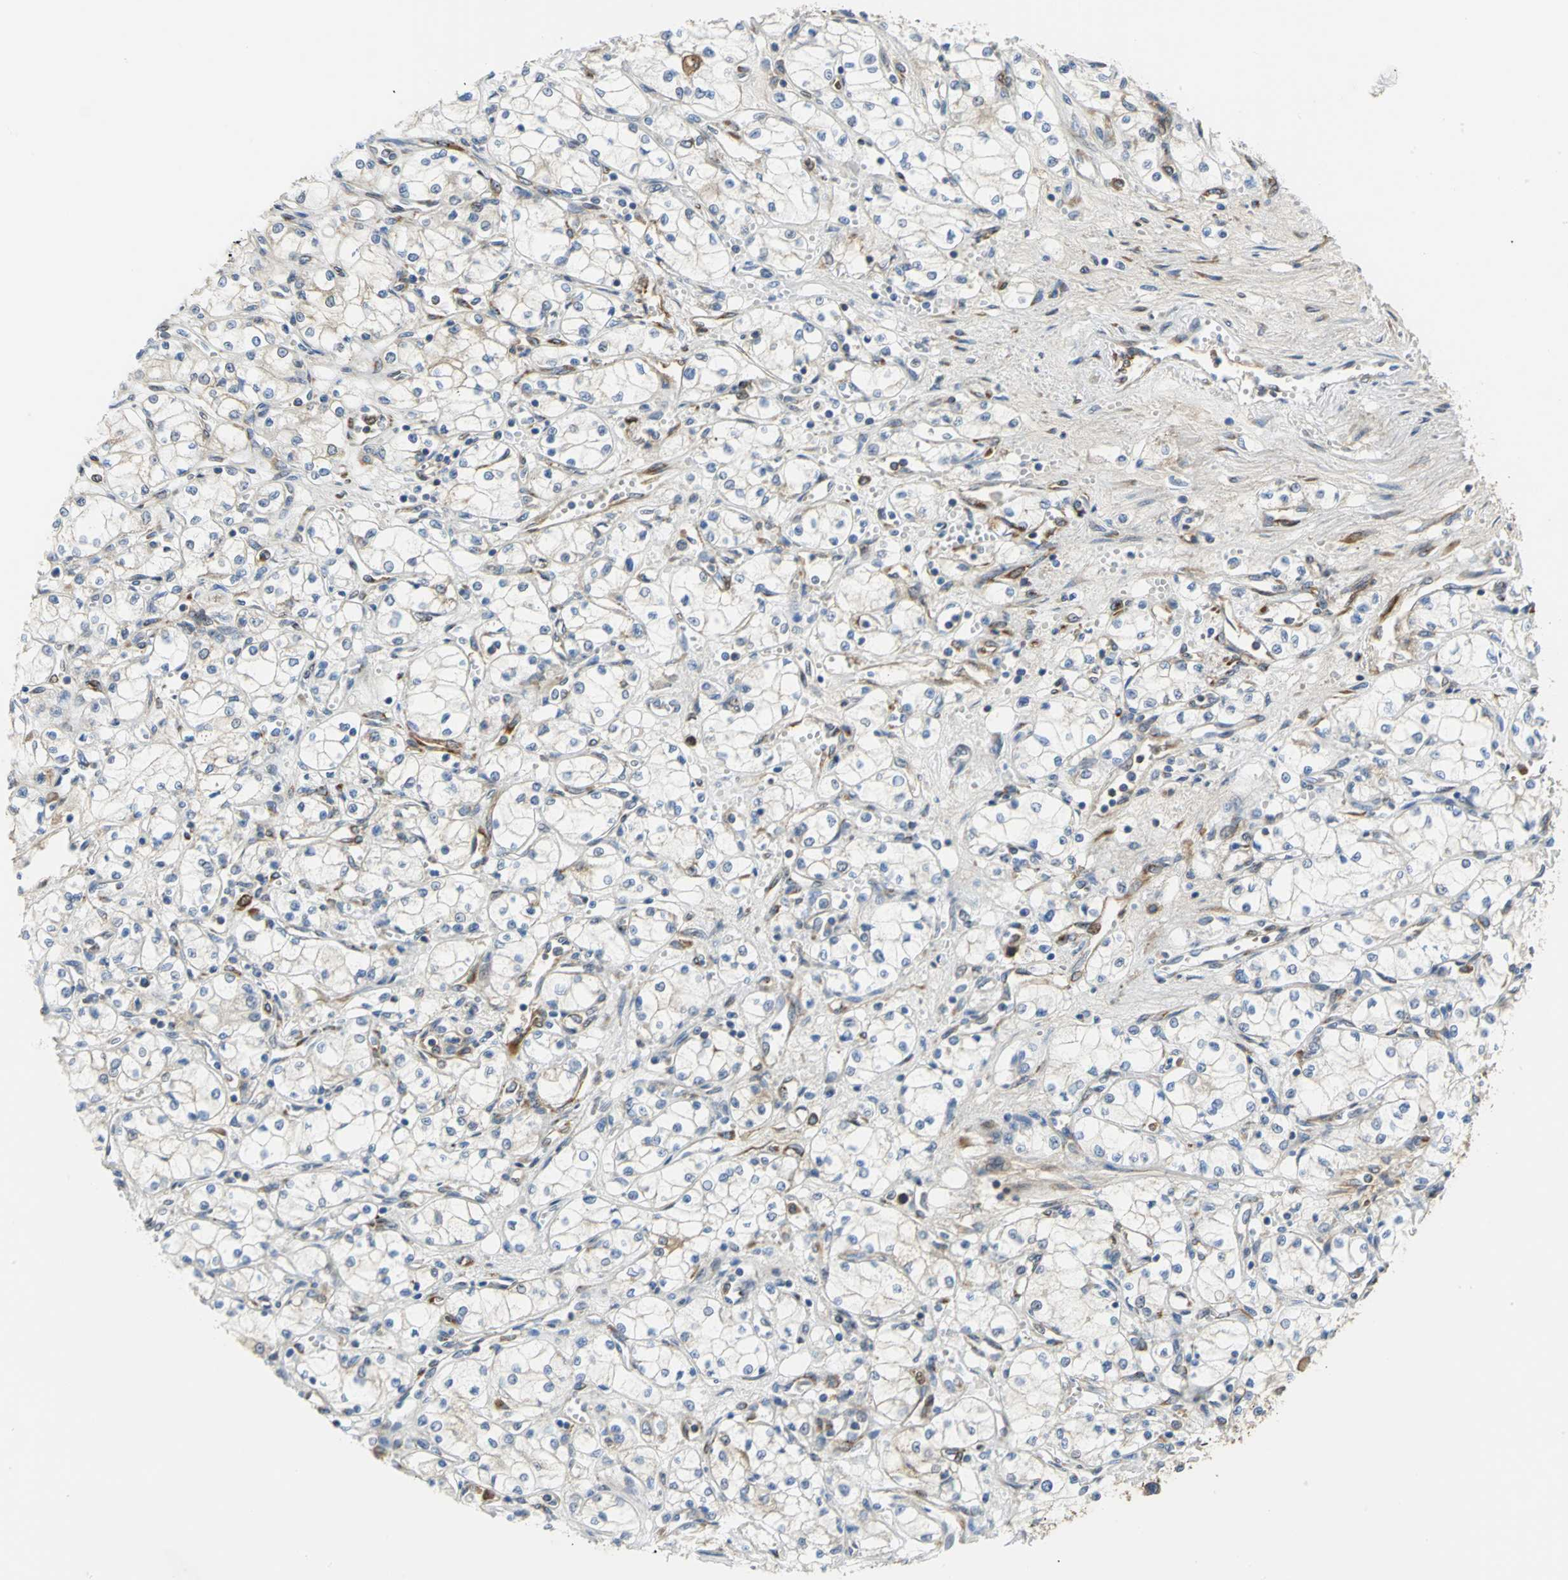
{"staining": {"intensity": "weak", "quantity": "<25%", "location": "cytoplasmic/membranous"}, "tissue": "renal cancer", "cell_type": "Tumor cells", "image_type": "cancer", "snomed": [{"axis": "morphology", "description": "Normal tissue, NOS"}, {"axis": "morphology", "description": "Adenocarcinoma, NOS"}, {"axis": "topography", "description": "Kidney"}], "caption": "Photomicrograph shows no significant protein staining in tumor cells of renal cancer (adenocarcinoma). The staining was performed using DAB to visualize the protein expression in brown, while the nuclei were stained in blue with hematoxylin (Magnification: 20x).", "gene": "YBX1", "patient": {"sex": "male", "age": 59}}